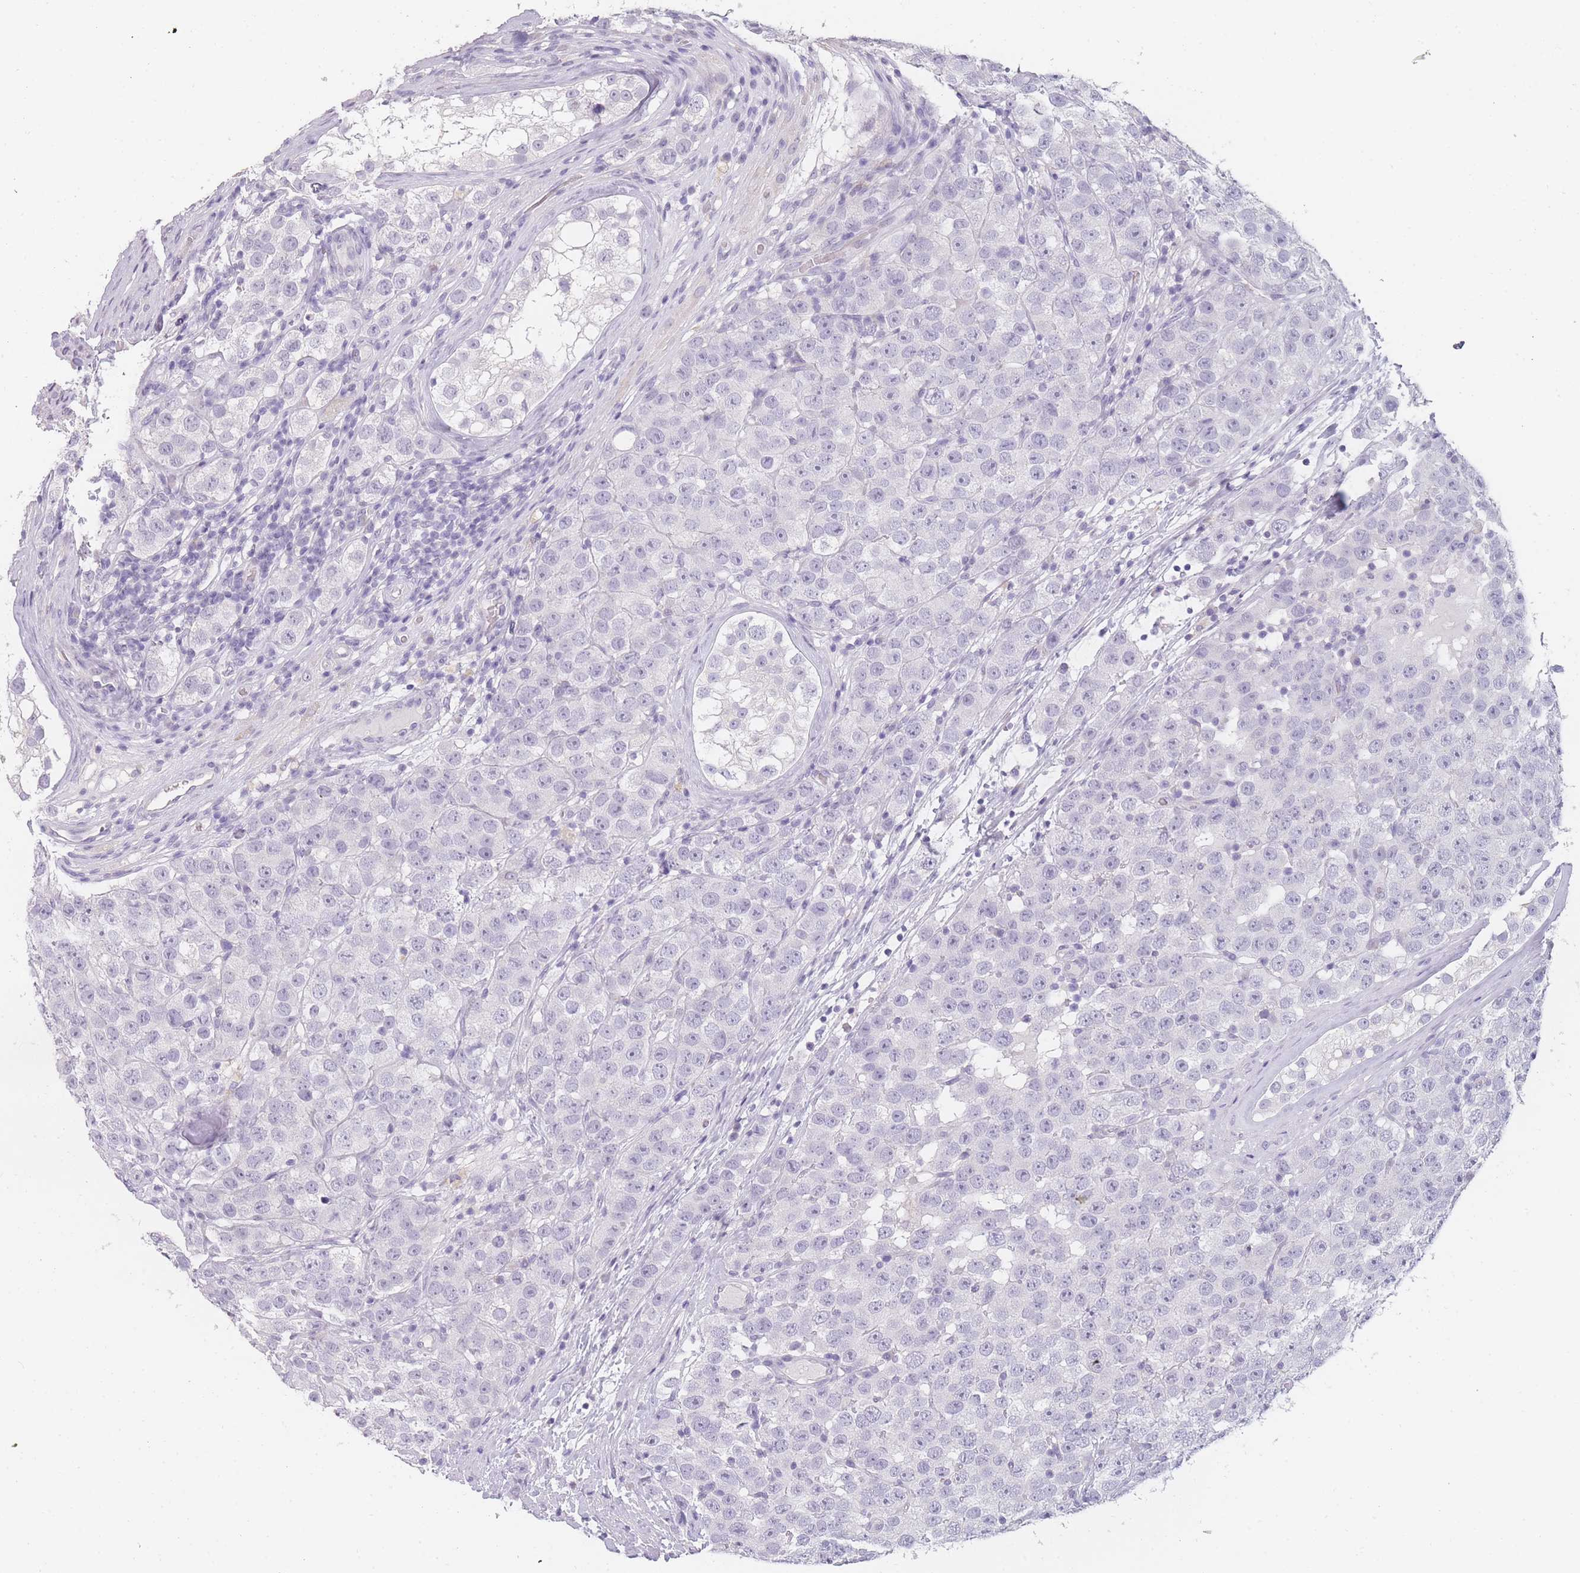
{"staining": {"intensity": "negative", "quantity": "none", "location": "none"}, "tissue": "testis cancer", "cell_type": "Tumor cells", "image_type": "cancer", "snomed": [{"axis": "morphology", "description": "Seminoma, NOS"}, {"axis": "topography", "description": "Testis"}], "caption": "An IHC histopathology image of testis cancer is shown. There is no staining in tumor cells of testis cancer.", "gene": "INS", "patient": {"sex": "male", "age": 28}}